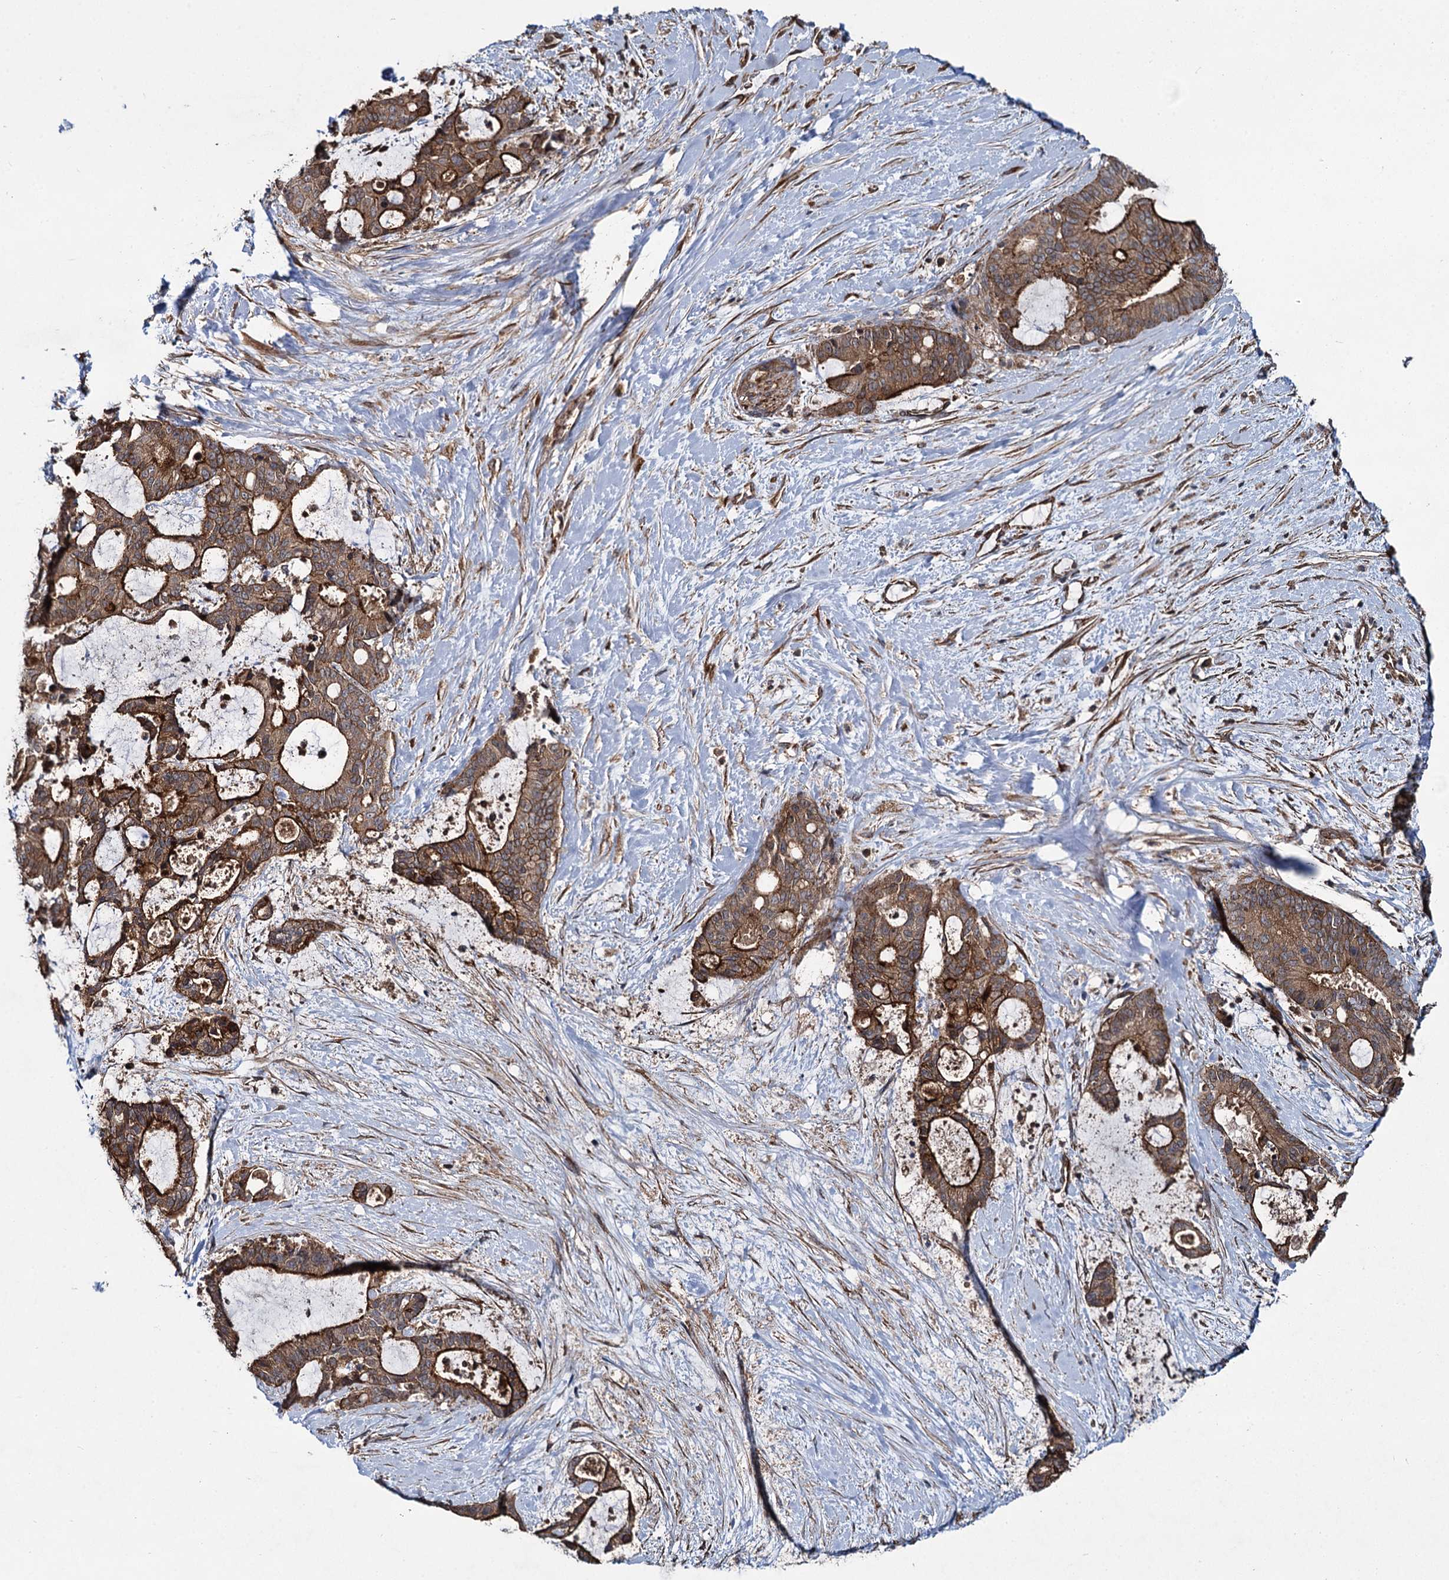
{"staining": {"intensity": "strong", "quantity": ">75%", "location": "cytoplasmic/membranous"}, "tissue": "liver cancer", "cell_type": "Tumor cells", "image_type": "cancer", "snomed": [{"axis": "morphology", "description": "Normal tissue, NOS"}, {"axis": "morphology", "description": "Cholangiocarcinoma"}, {"axis": "topography", "description": "Liver"}, {"axis": "topography", "description": "Peripheral nerve tissue"}], "caption": "Human liver cholangiocarcinoma stained for a protein (brown) reveals strong cytoplasmic/membranous positive expression in about >75% of tumor cells.", "gene": "SVIP", "patient": {"sex": "female", "age": 73}}